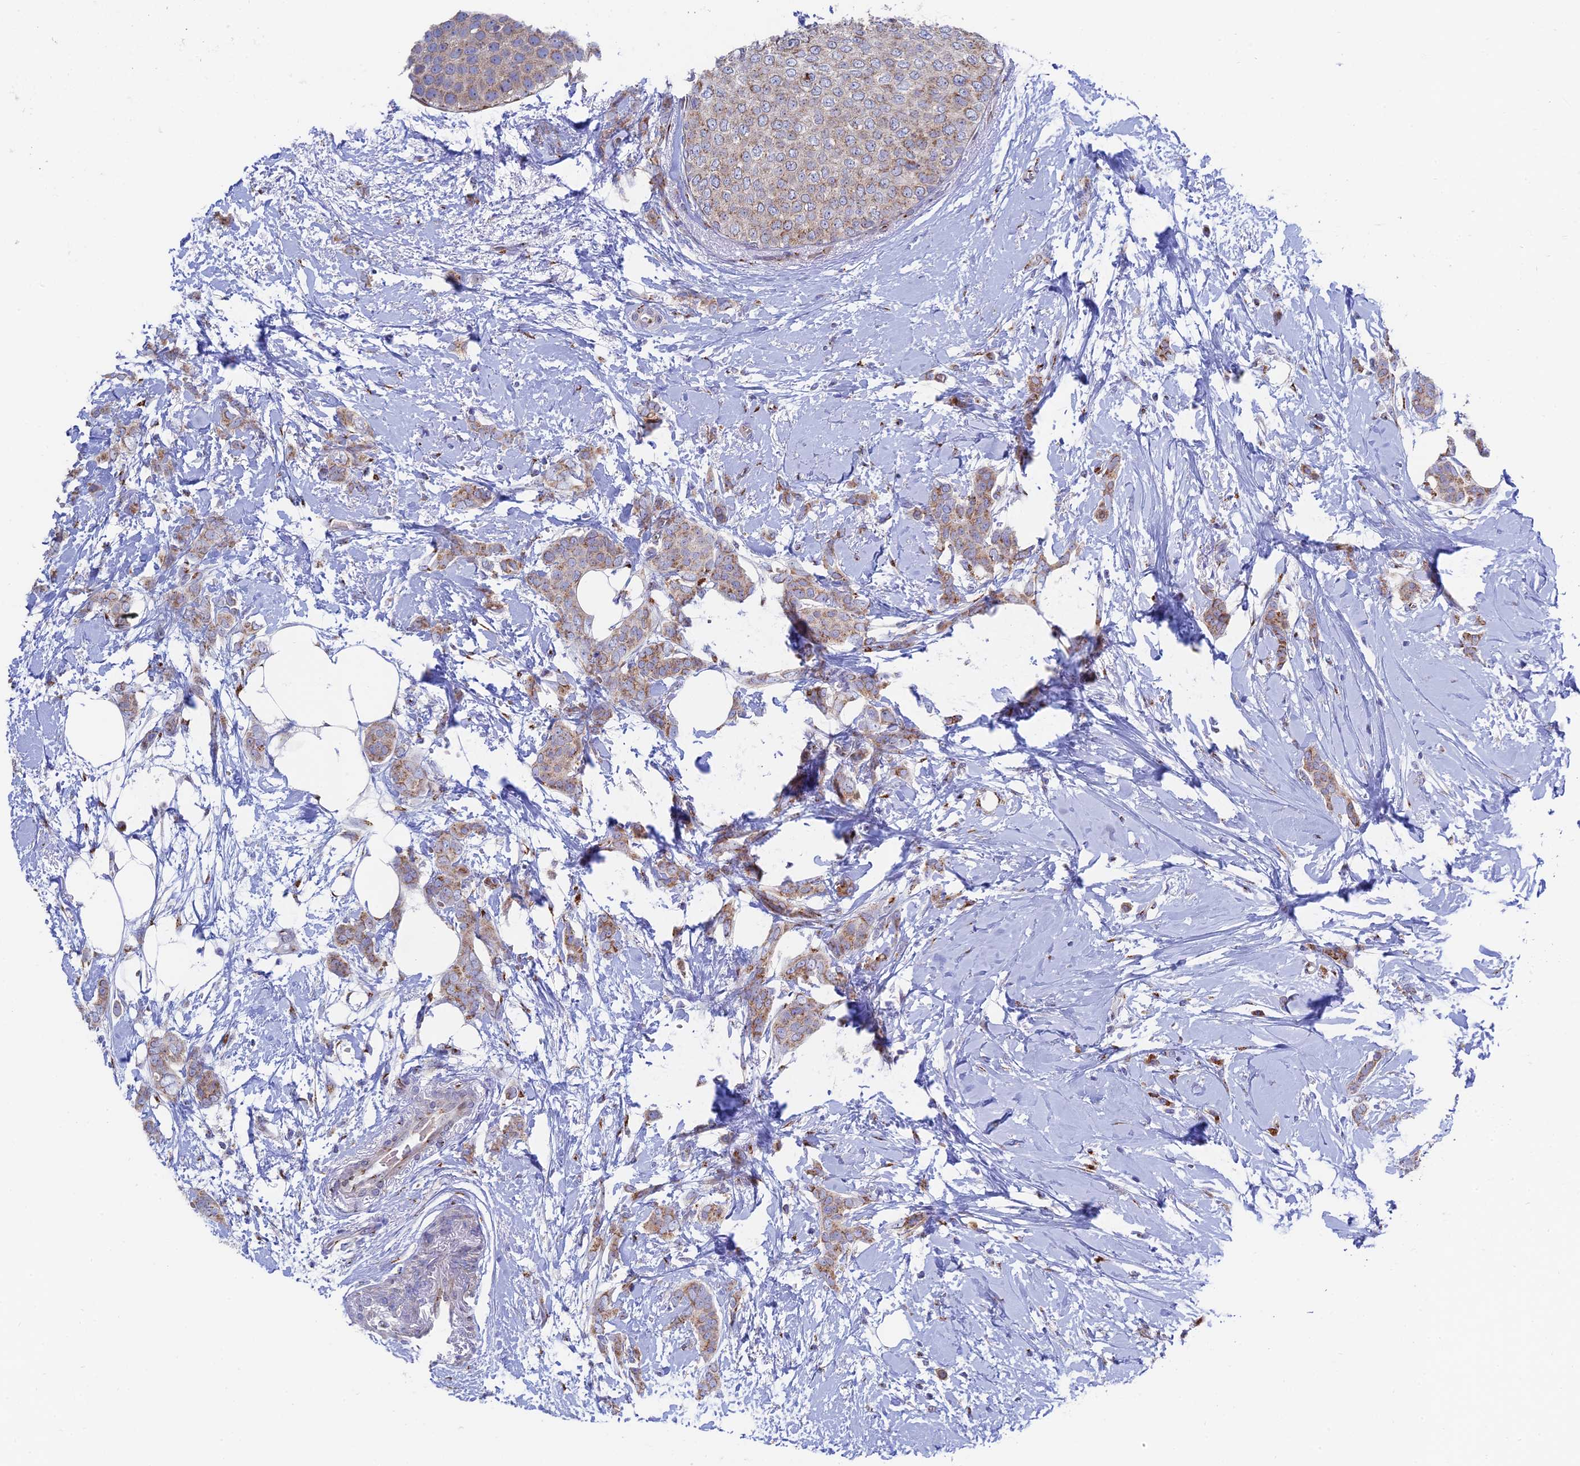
{"staining": {"intensity": "moderate", "quantity": ">75%", "location": "cytoplasmic/membranous"}, "tissue": "breast cancer", "cell_type": "Tumor cells", "image_type": "cancer", "snomed": [{"axis": "morphology", "description": "Duct carcinoma"}, {"axis": "topography", "description": "Breast"}], "caption": "Immunohistochemistry (IHC) of breast intraductal carcinoma reveals medium levels of moderate cytoplasmic/membranous expression in about >75% of tumor cells. Ihc stains the protein in brown and the nuclei are stained blue.", "gene": "HS2ST1", "patient": {"sex": "female", "age": 72}}